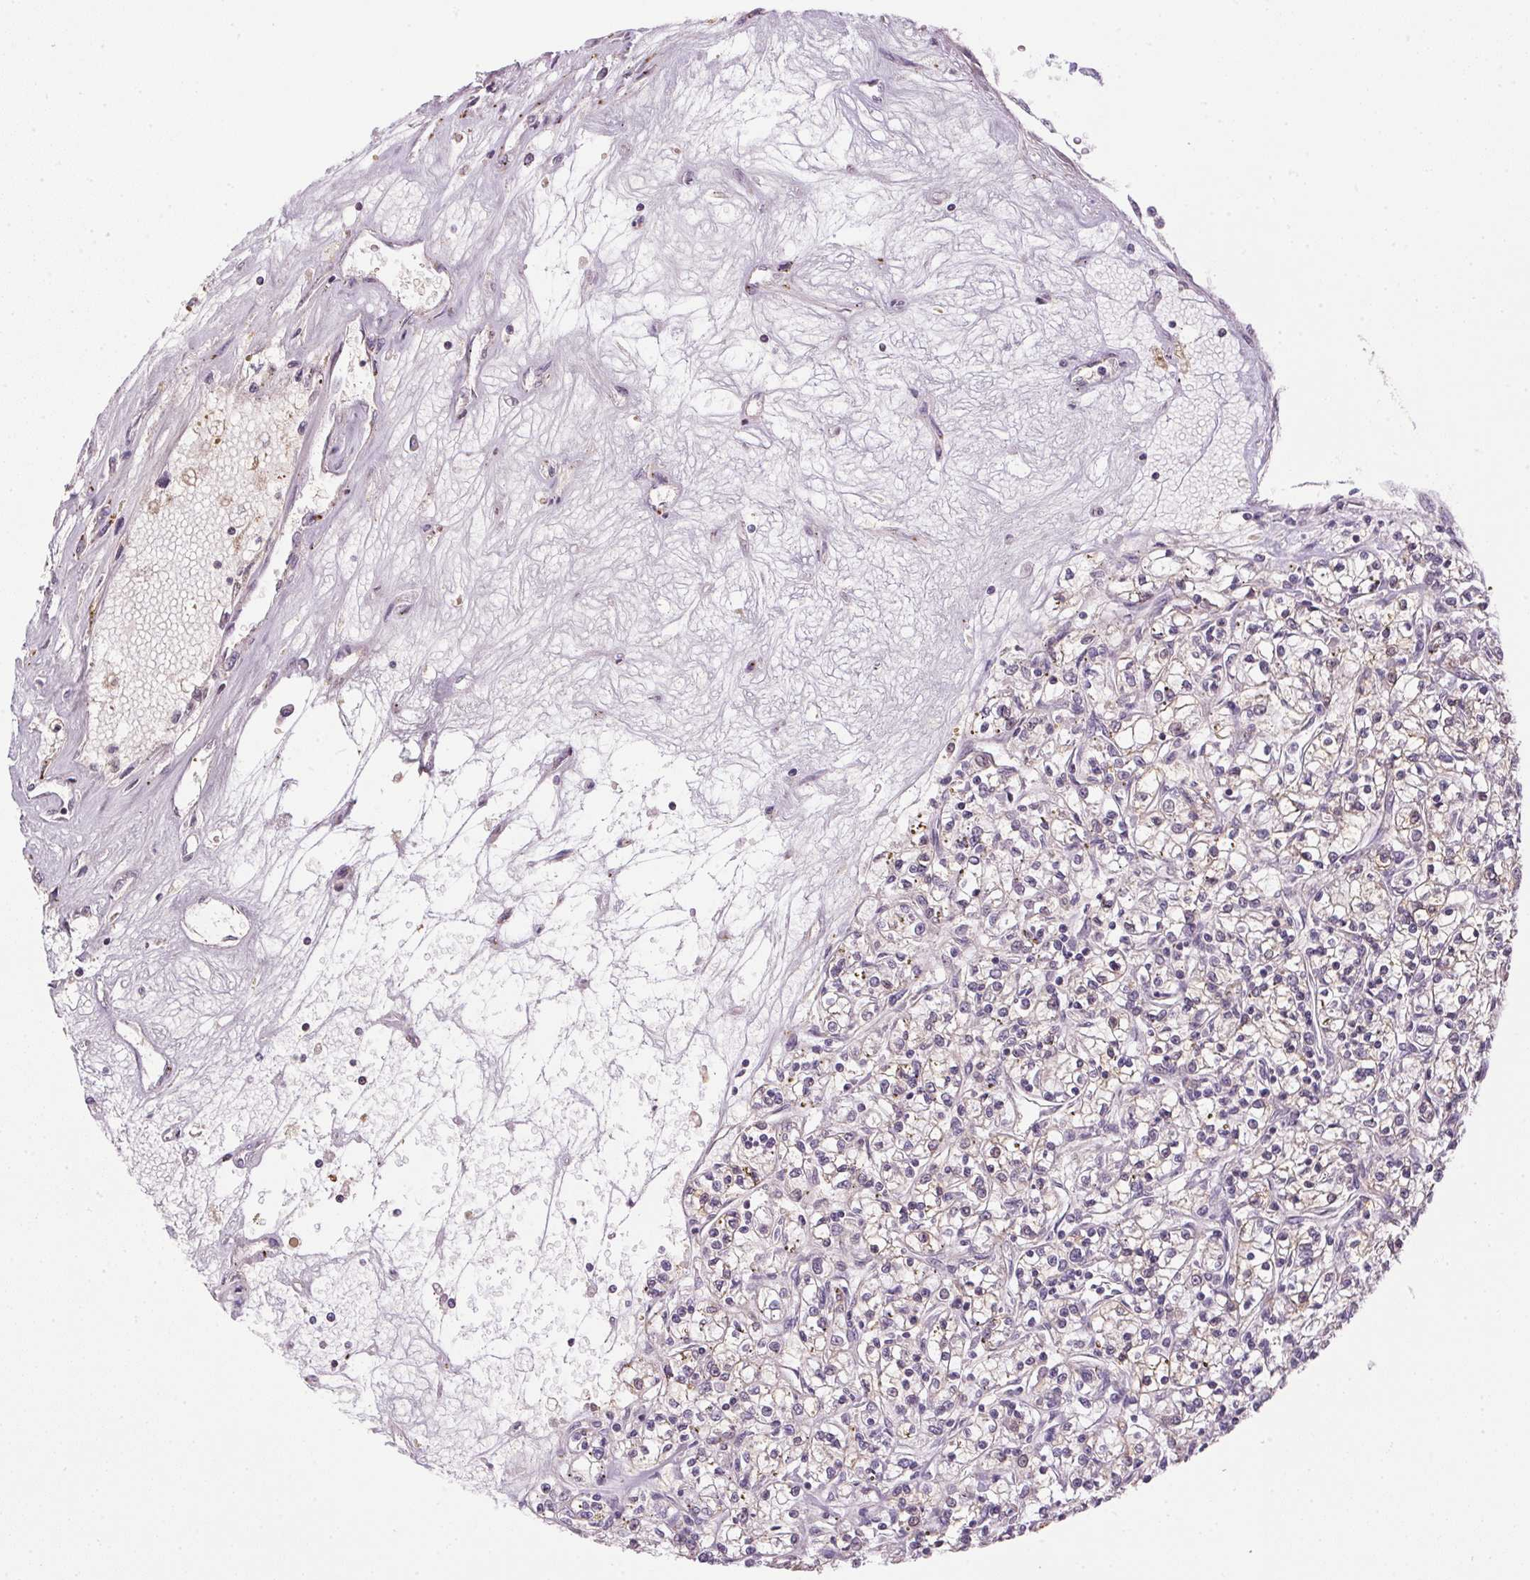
{"staining": {"intensity": "negative", "quantity": "none", "location": "none"}, "tissue": "renal cancer", "cell_type": "Tumor cells", "image_type": "cancer", "snomed": [{"axis": "morphology", "description": "Adenocarcinoma, NOS"}, {"axis": "topography", "description": "Kidney"}], "caption": "Photomicrograph shows no significant protein expression in tumor cells of renal adenocarcinoma.", "gene": "SC5D", "patient": {"sex": "female", "age": 59}}